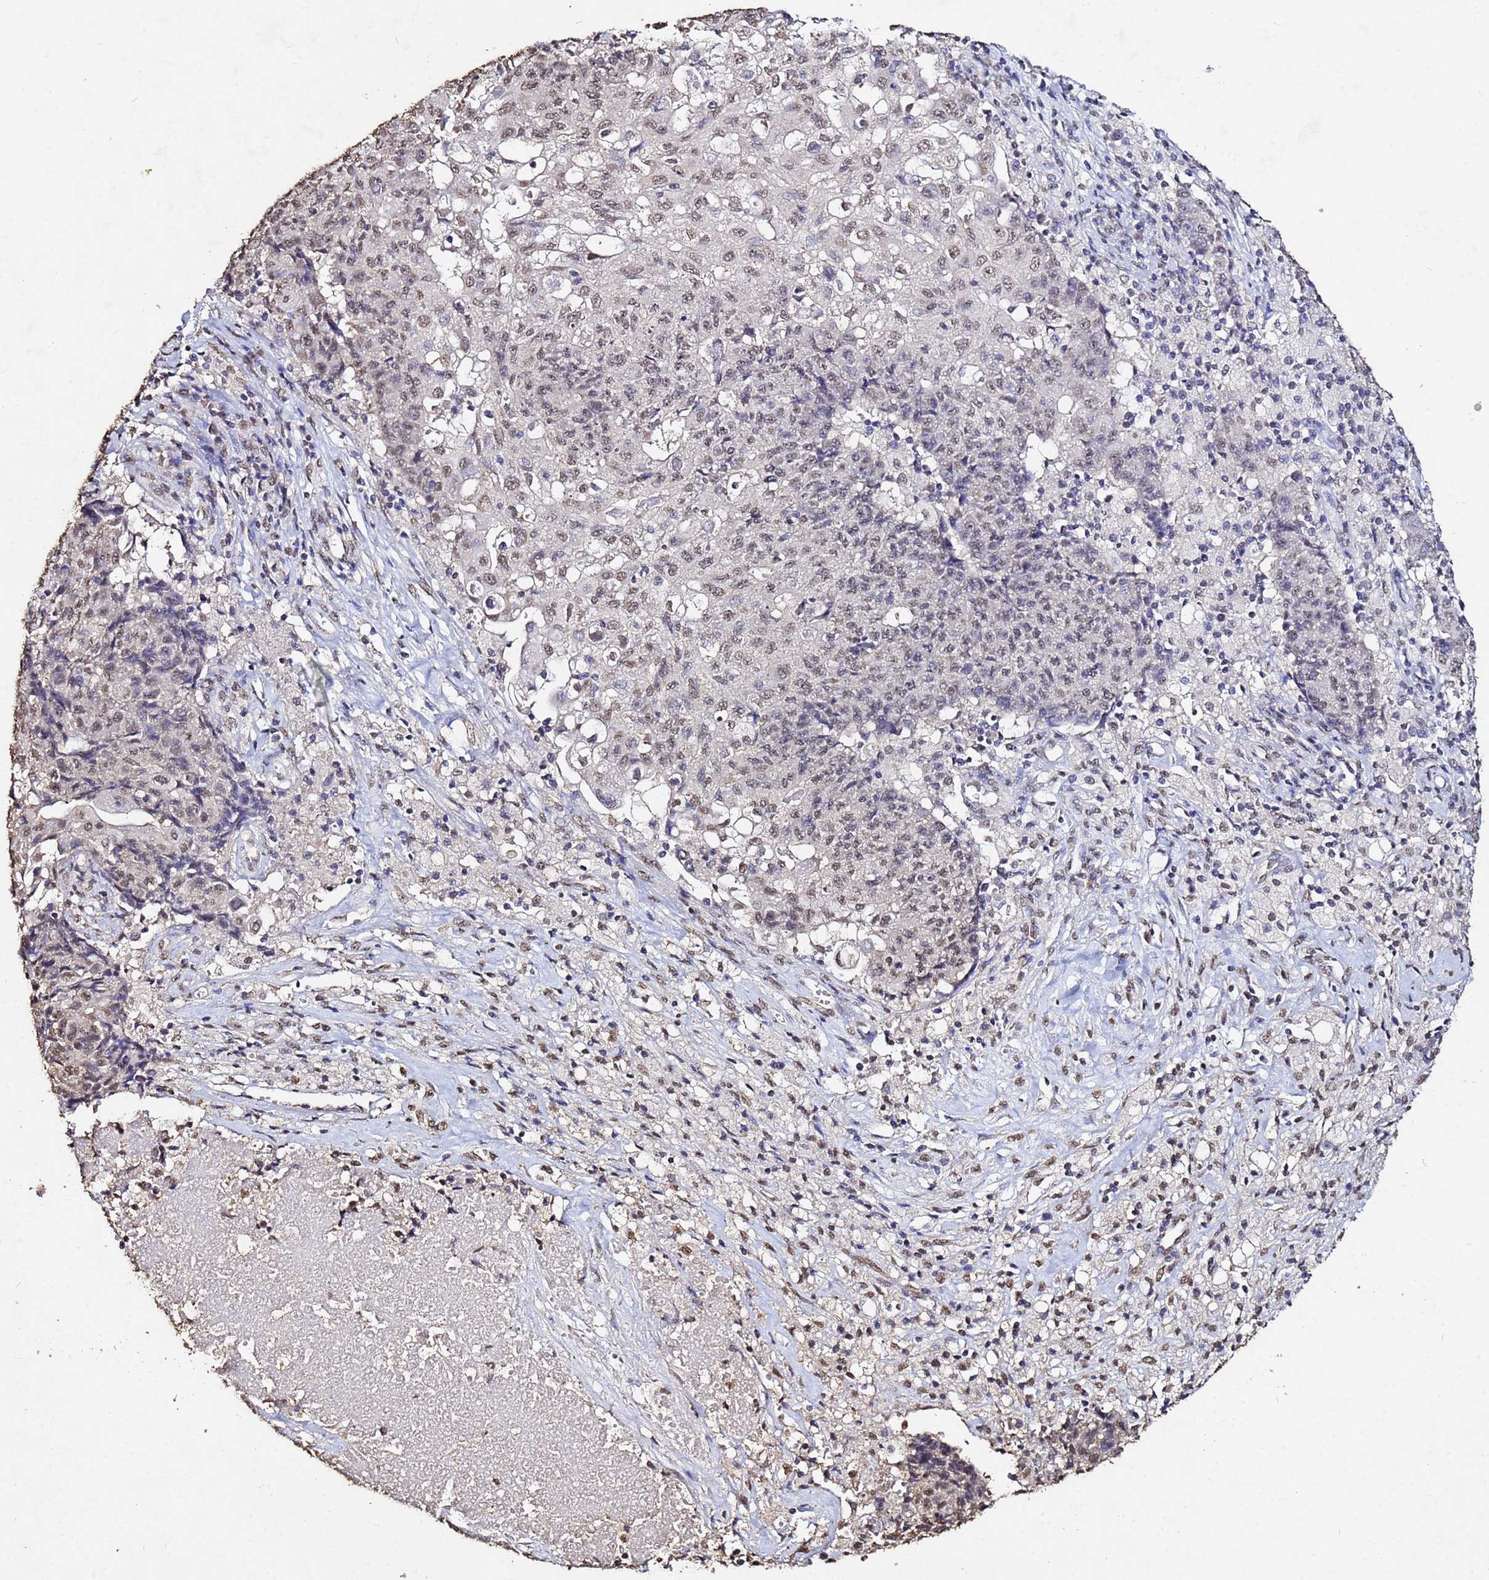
{"staining": {"intensity": "weak", "quantity": ">75%", "location": "nuclear"}, "tissue": "ovarian cancer", "cell_type": "Tumor cells", "image_type": "cancer", "snomed": [{"axis": "morphology", "description": "Carcinoma, endometroid"}, {"axis": "topography", "description": "Ovary"}], "caption": "About >75% of tumor cells in endometroid carcinoma (ovarian) demonstrate weak nuclear protein positivity as visualized by brown immunohistochemical staining.", "gene": "MYOCD", "patient": {"sex": "female", "age": 42}}